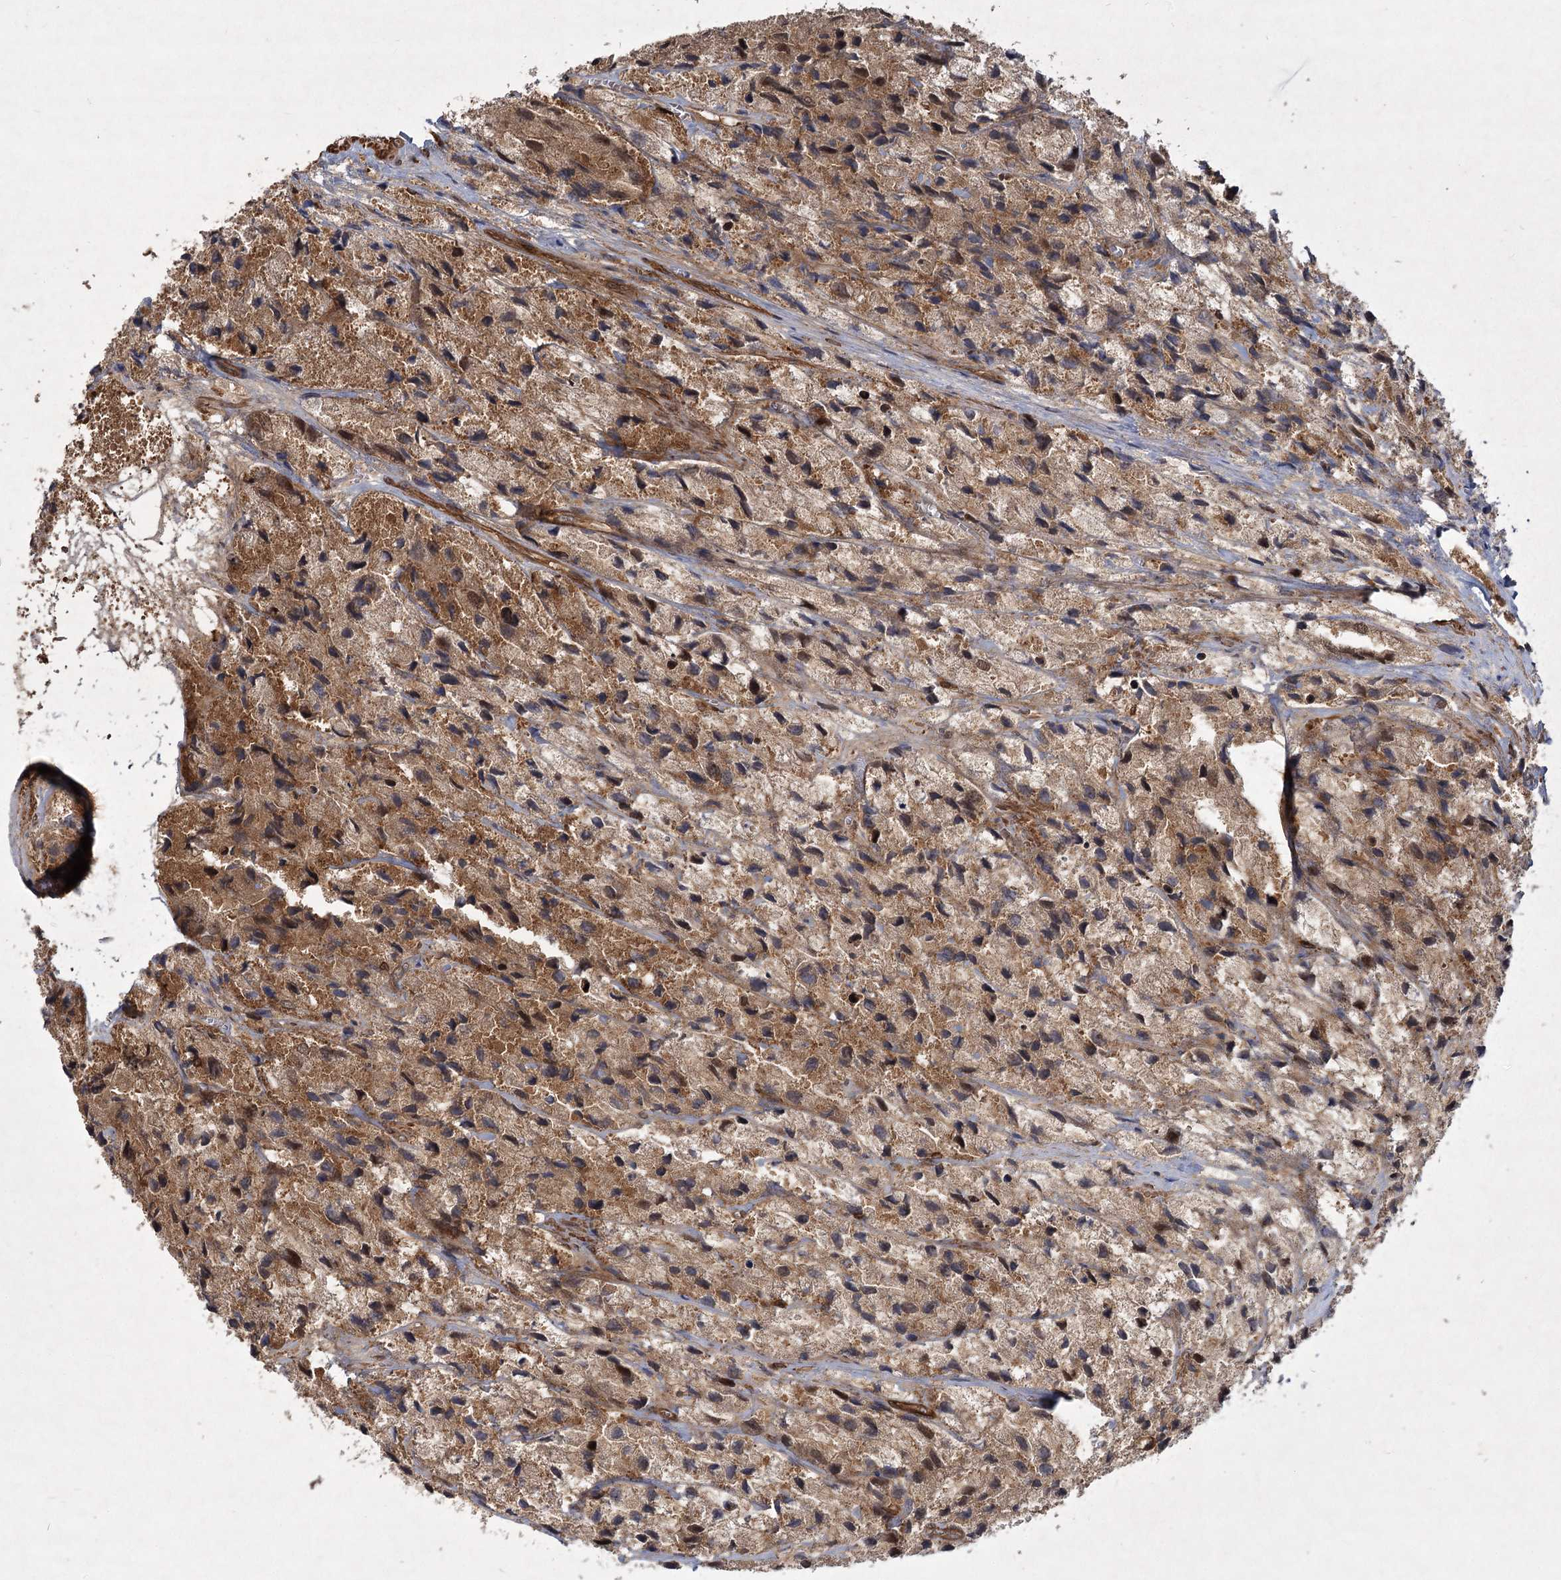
{"staining": {"intensity": "moderate", "quantity": ">75%", "location": "cytoplasmic/membranous,nuclear"}, "tissue": "prostate cancer", "cell_type": "Tumor cells", "image_type": "cancer", "snomed": [{"axis": "morphology", "description": "Adenocarcinoma, High grade"}, {"axis": "topography", "description": "Prostate"}], "caption": "DAB immunohistochemical staining of prostate cancer (adenocarcinoma (high-grade)) shows moderate cytoplasmic/membranous and nuclear protein staining in about >75% of tumor cells. Immunohistochemistry stains the protein of interest in brown and the nuclei are stained blue.", "gene": "MDFIC", "patient": {"sex": "male", "age": 66}}